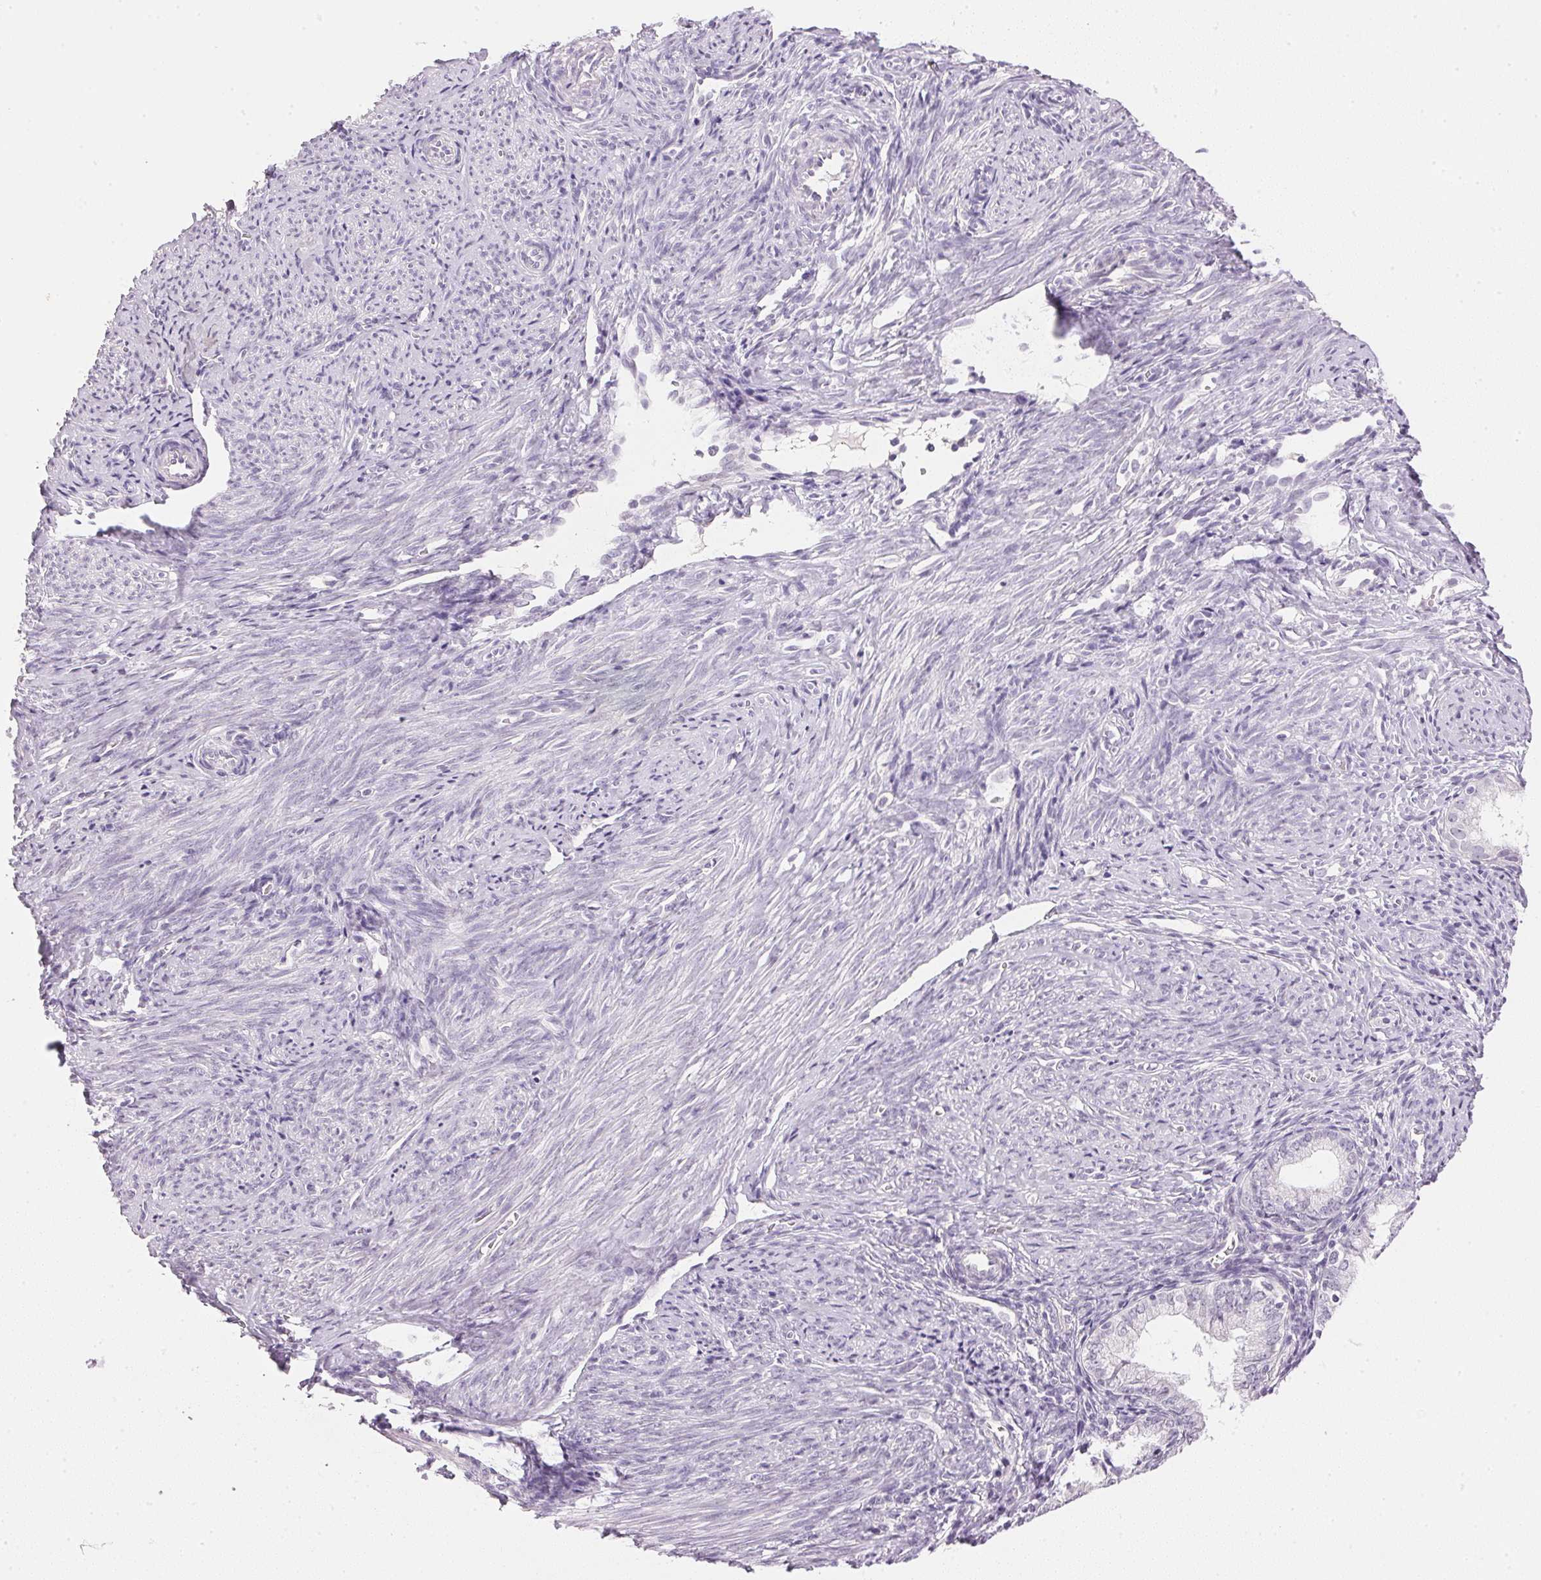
{"staining": {"intensity": "negative", "quantity": "none", "location": "none"}, "tissue": "endometrial cancer", "cell_type": "Tumor cells", "image_type": "cancer", "snomed": [{"axis": "morphology", "description": "Adenocarcinoma, NOS"}, {"axis": "topography", "description": "Endometrium"}], "caption": "IHC photomicrograph of adenocarcinoma (endometrial) stained for a protein (brown), which displays no expression in tumor cells.", "gene": "IGFBP1", "patient": {"sex": "female", "age": 55}}